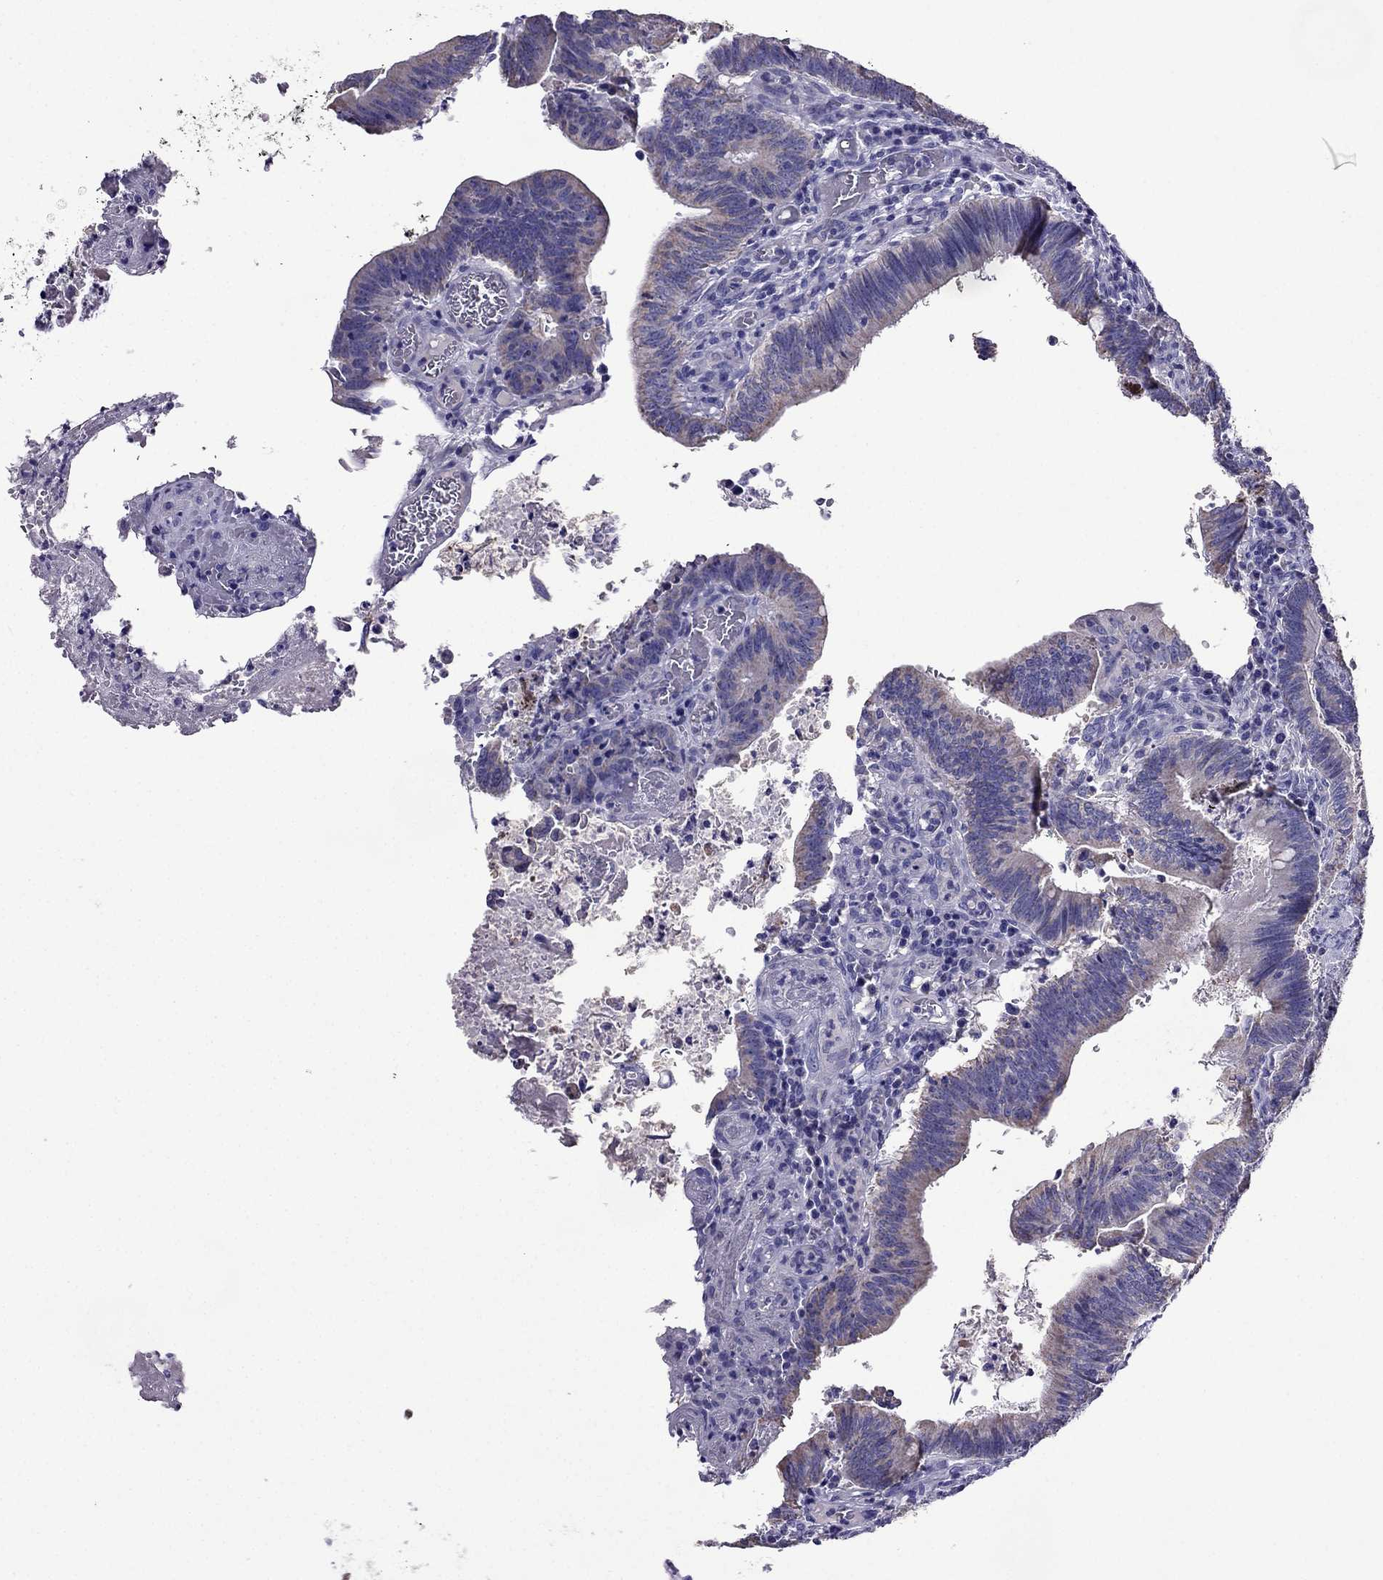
{"staining": {"intensity": "weak", "quantity": "25%-75%", "location": "cytoplasmic/membranous"}, "tissue": "colorectal cancer", "cell_type": "Tumor cells", "image_type": "cancer", "snomed": [{"axis": "morphology", "description": "Adenocarcinoma, NOS"}, {"axis": "topography", "description": "Colon"}], "caption": "Weak cytoplasmic/membranous positivity is present in approximately 25%-75% of tumor cells in colorectal cancer (adenocarcinoma). (Brightfield microscopy of DAB IHC at high magnification).", "gene": "DSC1", "patient": {"sex": "female", "age": 70}}